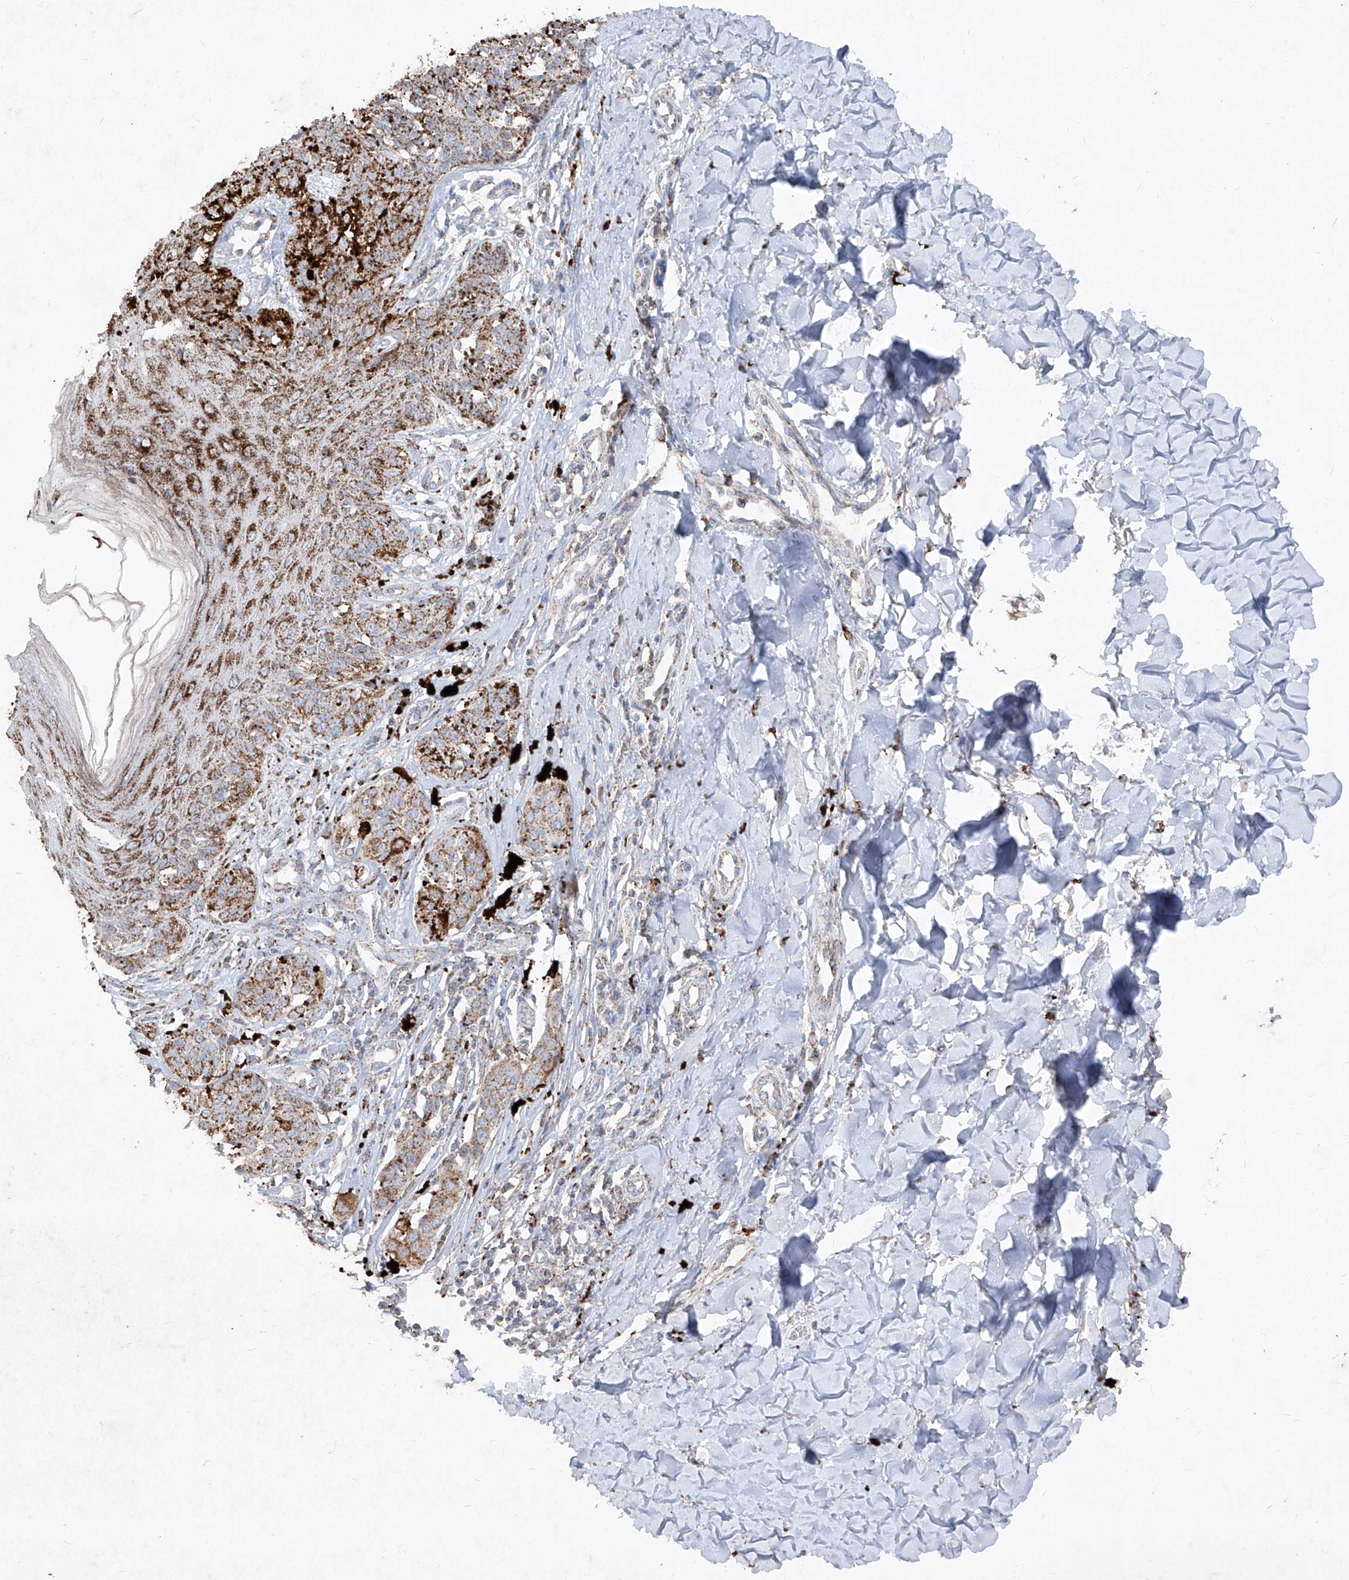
{"staining": {"intensity": "weak", "quantity": "25%-75%", "location": "cytoplasmic/membranous"}, "tissue": "melanoma", "cell_type": "Tumor cells", "image_type": "cancer", "snomed": [{"axis": "morphology", "description": "Malignant melanoma, NOS"}, {"axis": "topography", "description": "Skin"}], "caption": "Tumor cells exhibit low levels of weak cytoplasmic/membranous staining in about 25%-75% of cells in melanoma.", "gene": "ABCD3", "patient": {"sex": "male", "age": 53}}